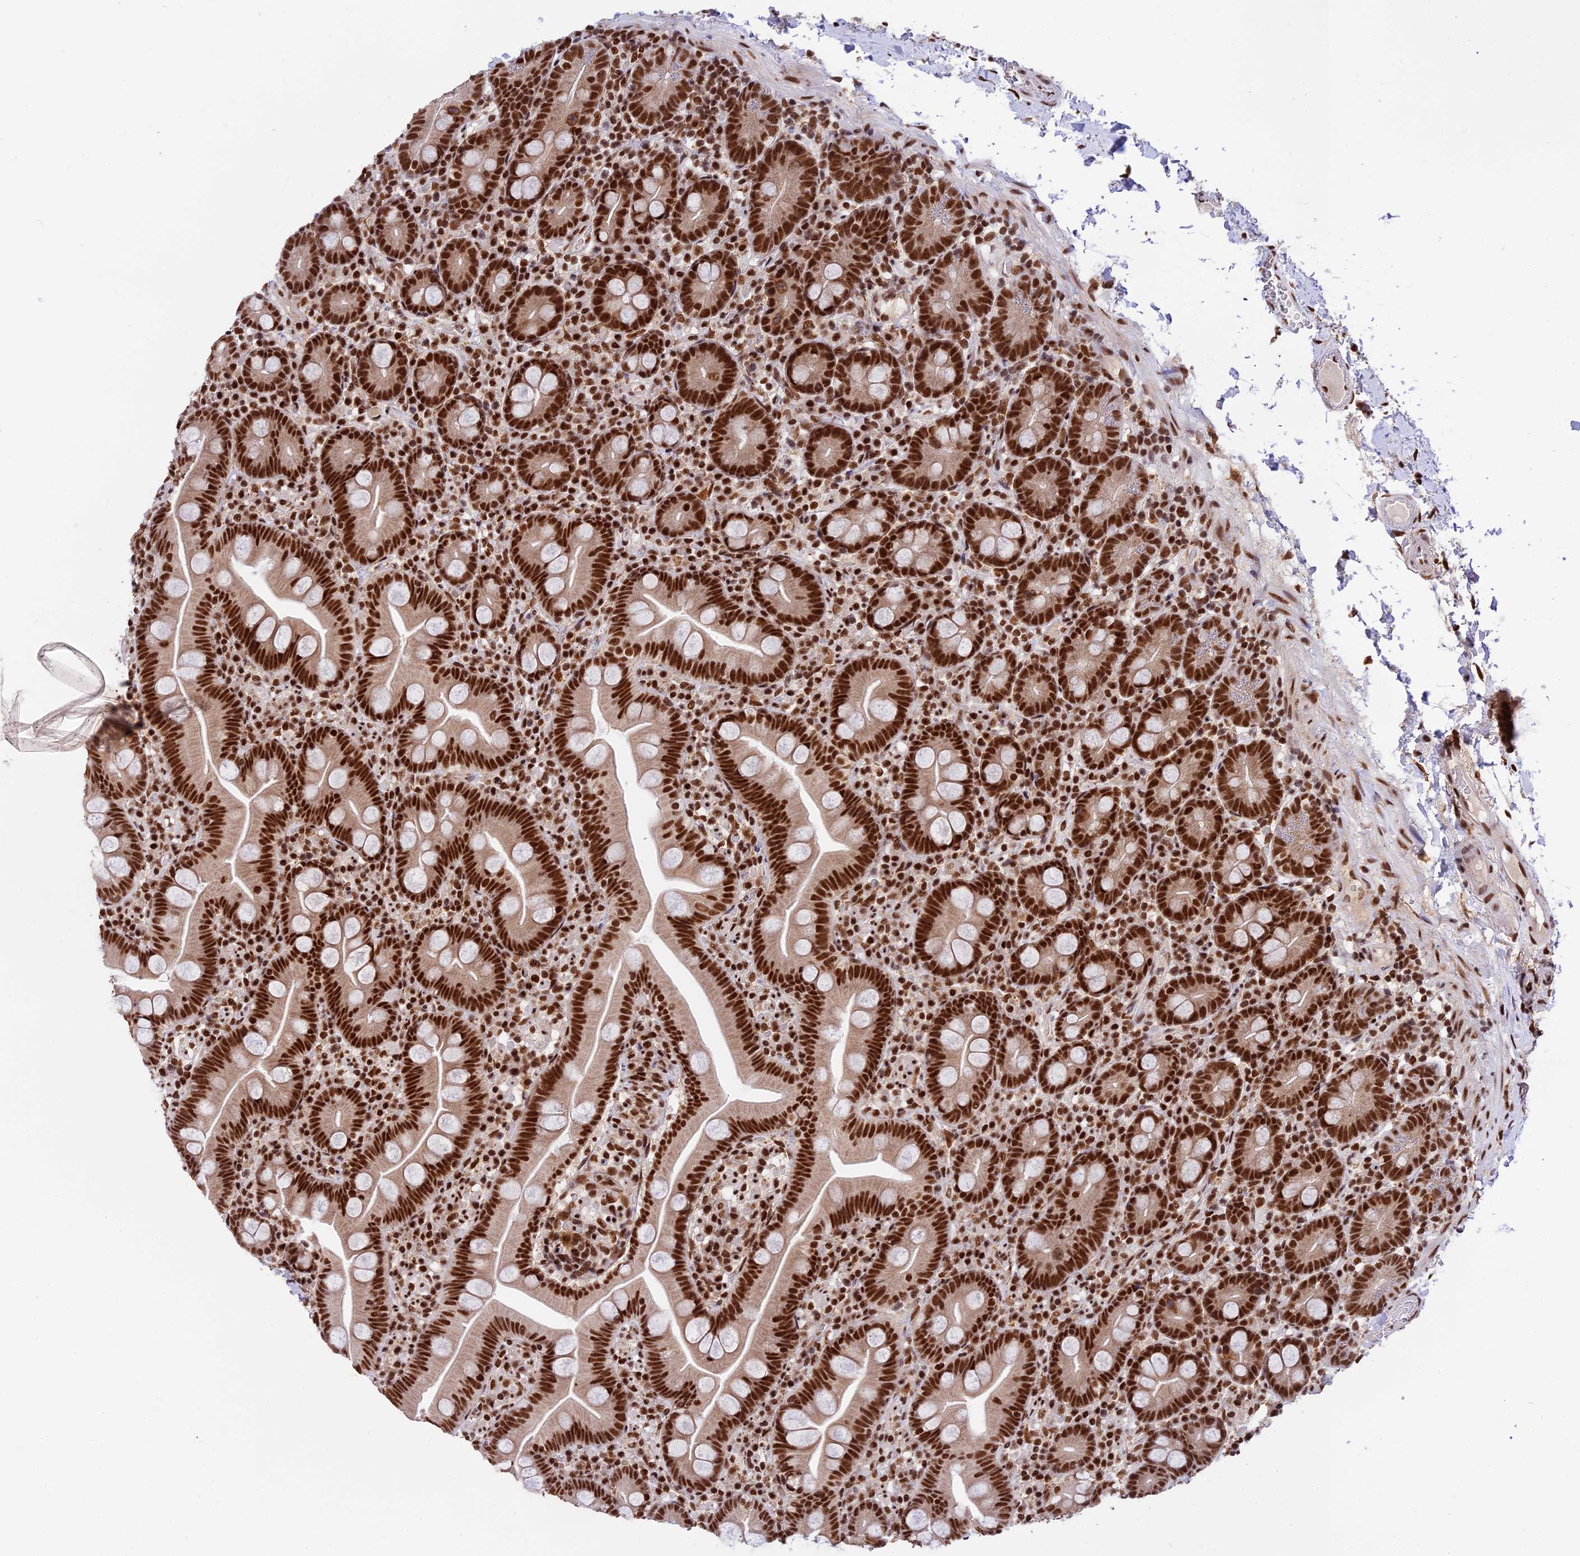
{"staining": {"intensity": "strong", "quantity": ">75%", "location": "nuclear"}, "tissue": "small intestine", "cell_type": "Glandular cells", "image_type": "normal", "snomed": [{"axis": "morphology", "description": "Normal tissue, NOS"}, {"axis": "topography", "description": "Small intestine"}], "caption": "This image displays IHC staining of benign human small intestine, with high strong nuclear expression in about >75% of glandular cells.", "gene": "RAMACL", "patient": {"sex": "female", "age": 68}}